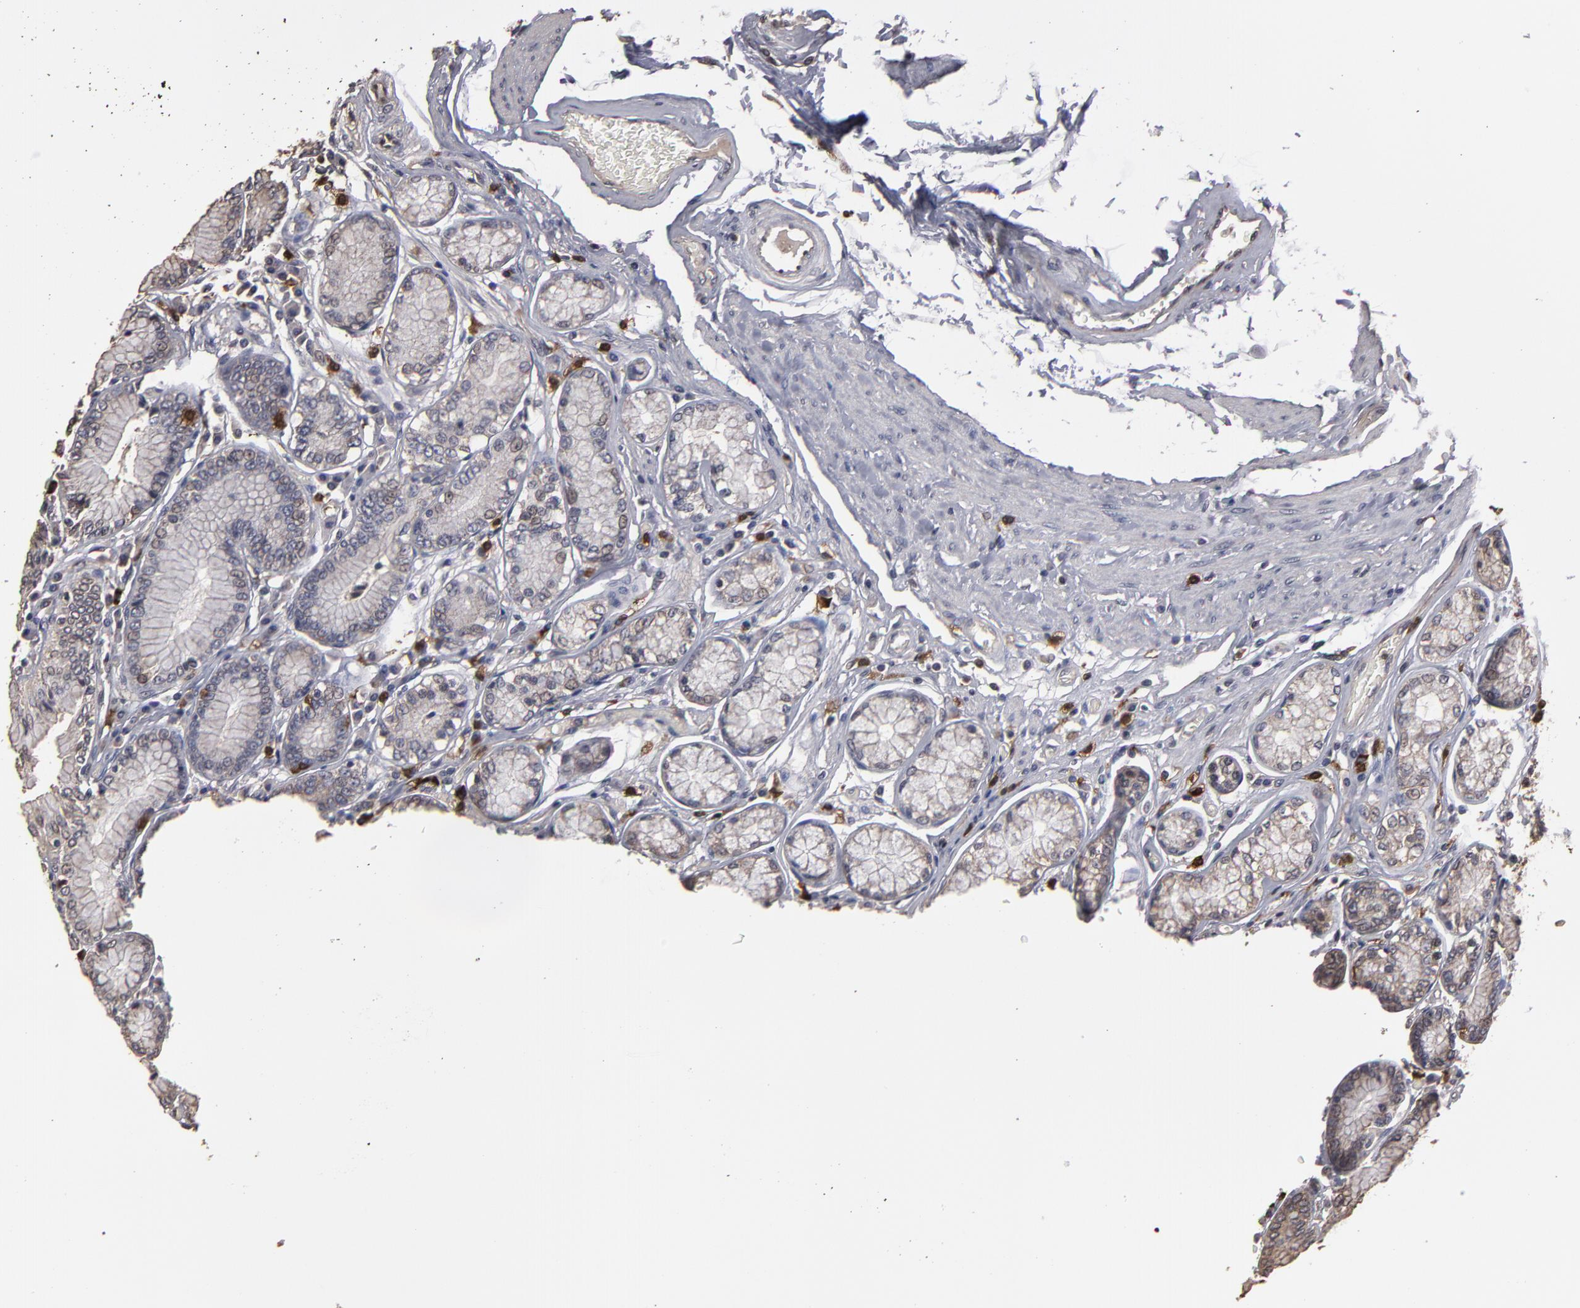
{"staining": {"intensity": "weak", "quantity": "<25%", "location": "cytoplasmic/membranous,nuclear"}, "tissue": "stomach", "cell_type": "Glandular cells", "image_type": "normal", "snomed": [{"axis": "morphology", "description": "Normal tissue, NOS"}, {"axis": "morphology", "description": "Adenocarcinoma, NOS"}, {"axis": "topography", "description": "Stomach, lower"}], "caption": "A high-resolution photomicrograph shows IHC staining of normal stomach, which demonstrates no significant expression in glandular cells. The staining was performed using DAB (3,3'-diaminobenzidine) to visualize the protein expression in brown, while the nuclei were stained in blue with hematoxylin (Magnification: 20x).", "gene": "RO60", "patient": {"sex": "female", "age": 76}}